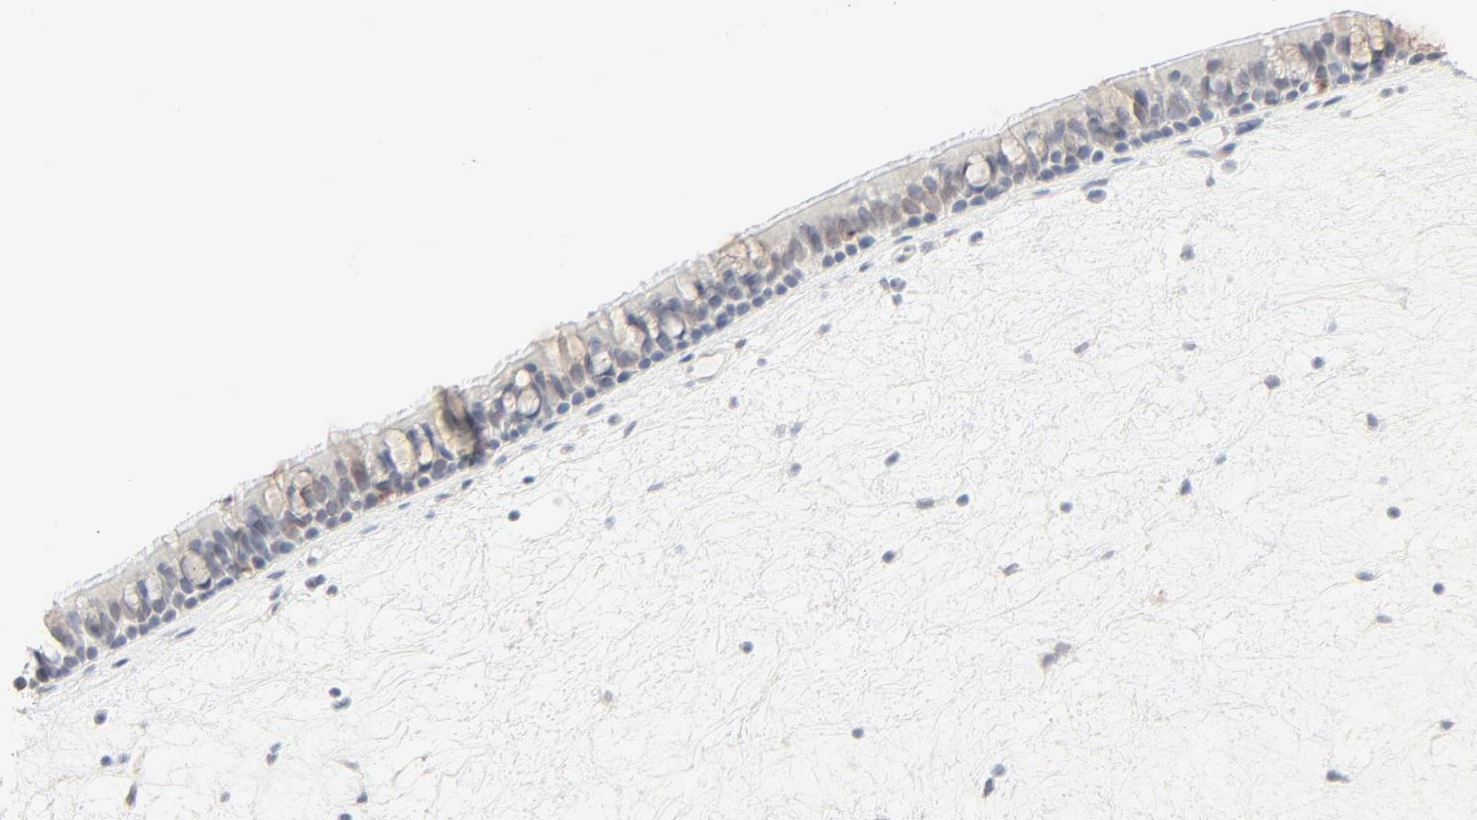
{"staining": {"intensity": "weak", "quantity": "<25%", "location": "cytoplasmic/membranous,nuclear"}, "tissue": "nasopharynx", "cell_type": "Respiratory epithelial cells", "image_type": "normal", "snomed": [{"axis": "morphology", "description": "Normal tissue, NOS"}, {"axis": "topography", "description": "Nasopharynx"}], "caption": "DAB (3,3'-diaminobenzidine) immunohistochemical staining of benign human nasopharynx demonstrates no significant expression in respiratory epithelial cells.", "gene": "MAD1L1", "patient": {"sex": "female", "age": 78}}